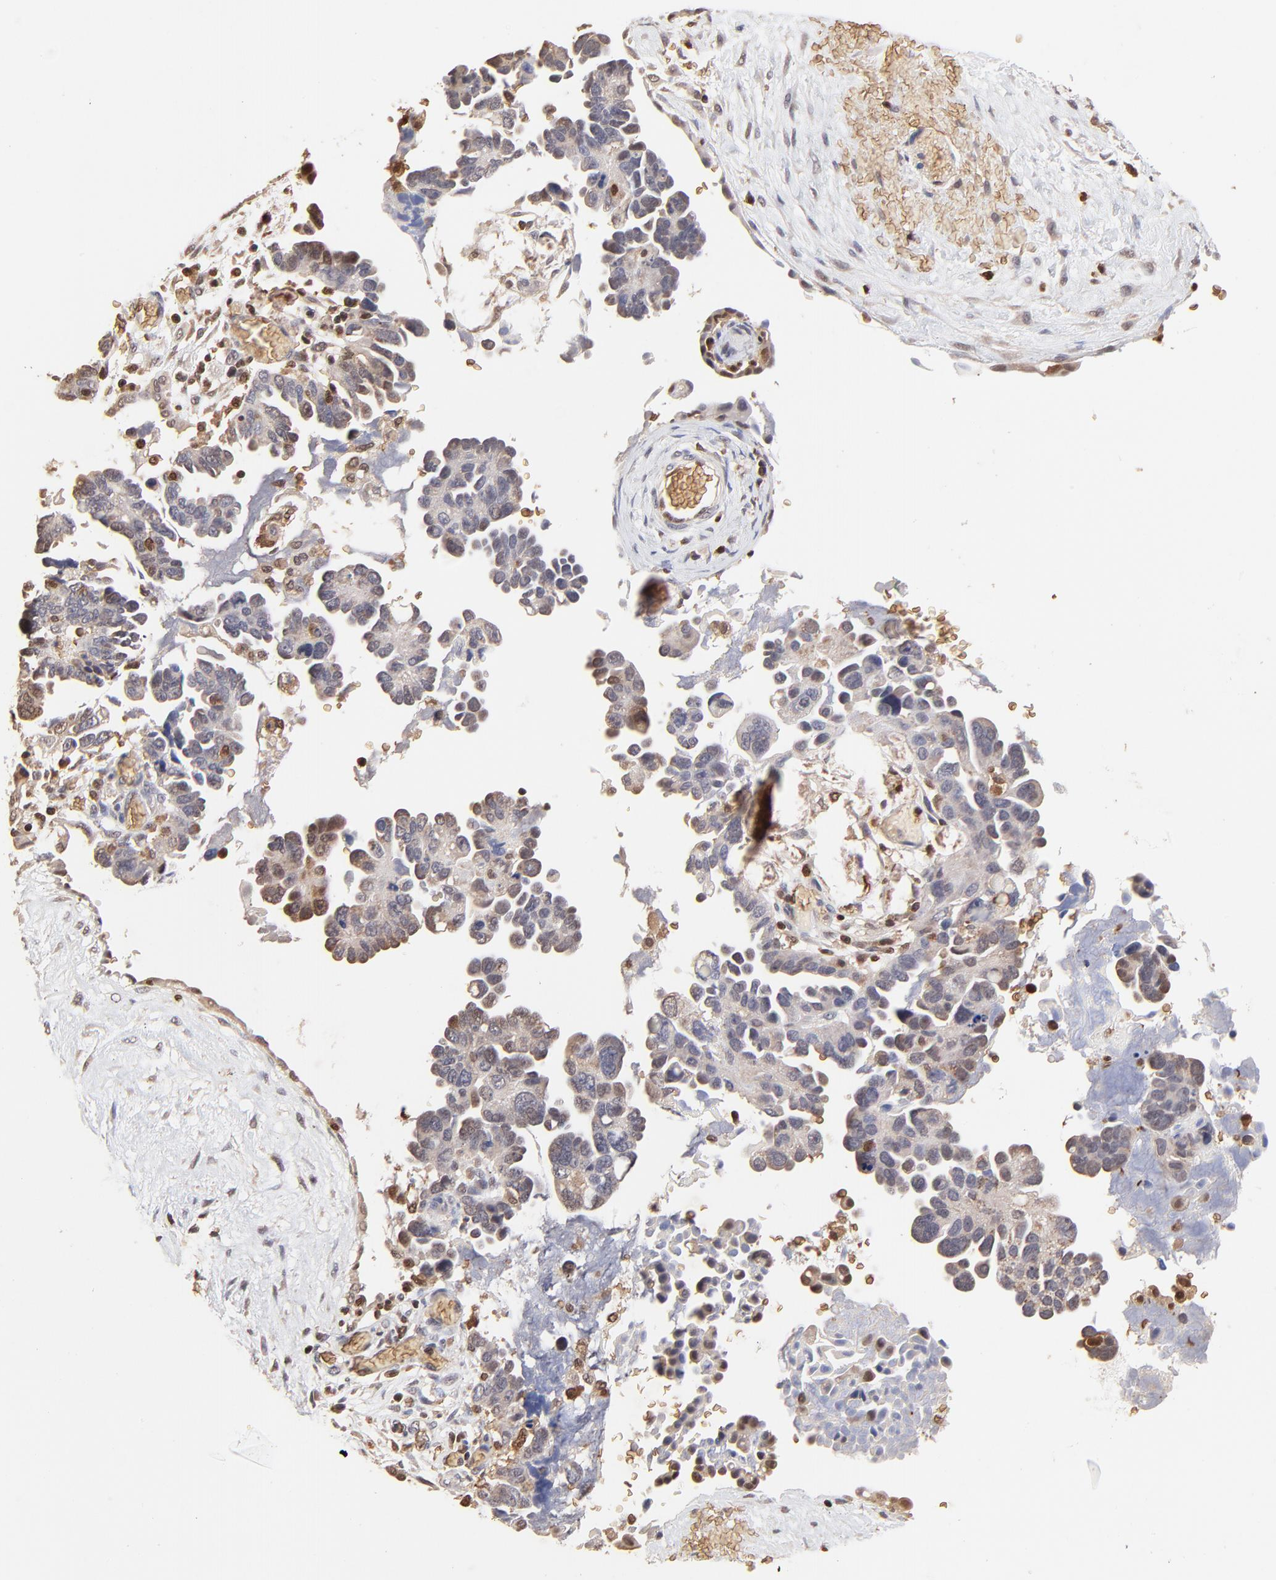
{"staining": {"intensity": "weak", "quantity": "<25%", "location": "cytoplasmic/membranous,nuclear"}, "tissue": "ovarian cancer", "cell_type": "Tumor cells", "image_type": "cancer", "snomed": [{"axis": "morphology", "description": "Cystadenocarcinoma, serous, NOS"}, {"axis": "topography", "description": "Ovary"}], "caption": "There is no significant expression in tumor cells of ovarian cancer.", "gene": "CASP1", "patient": {"sex": "female", "age": 63}}